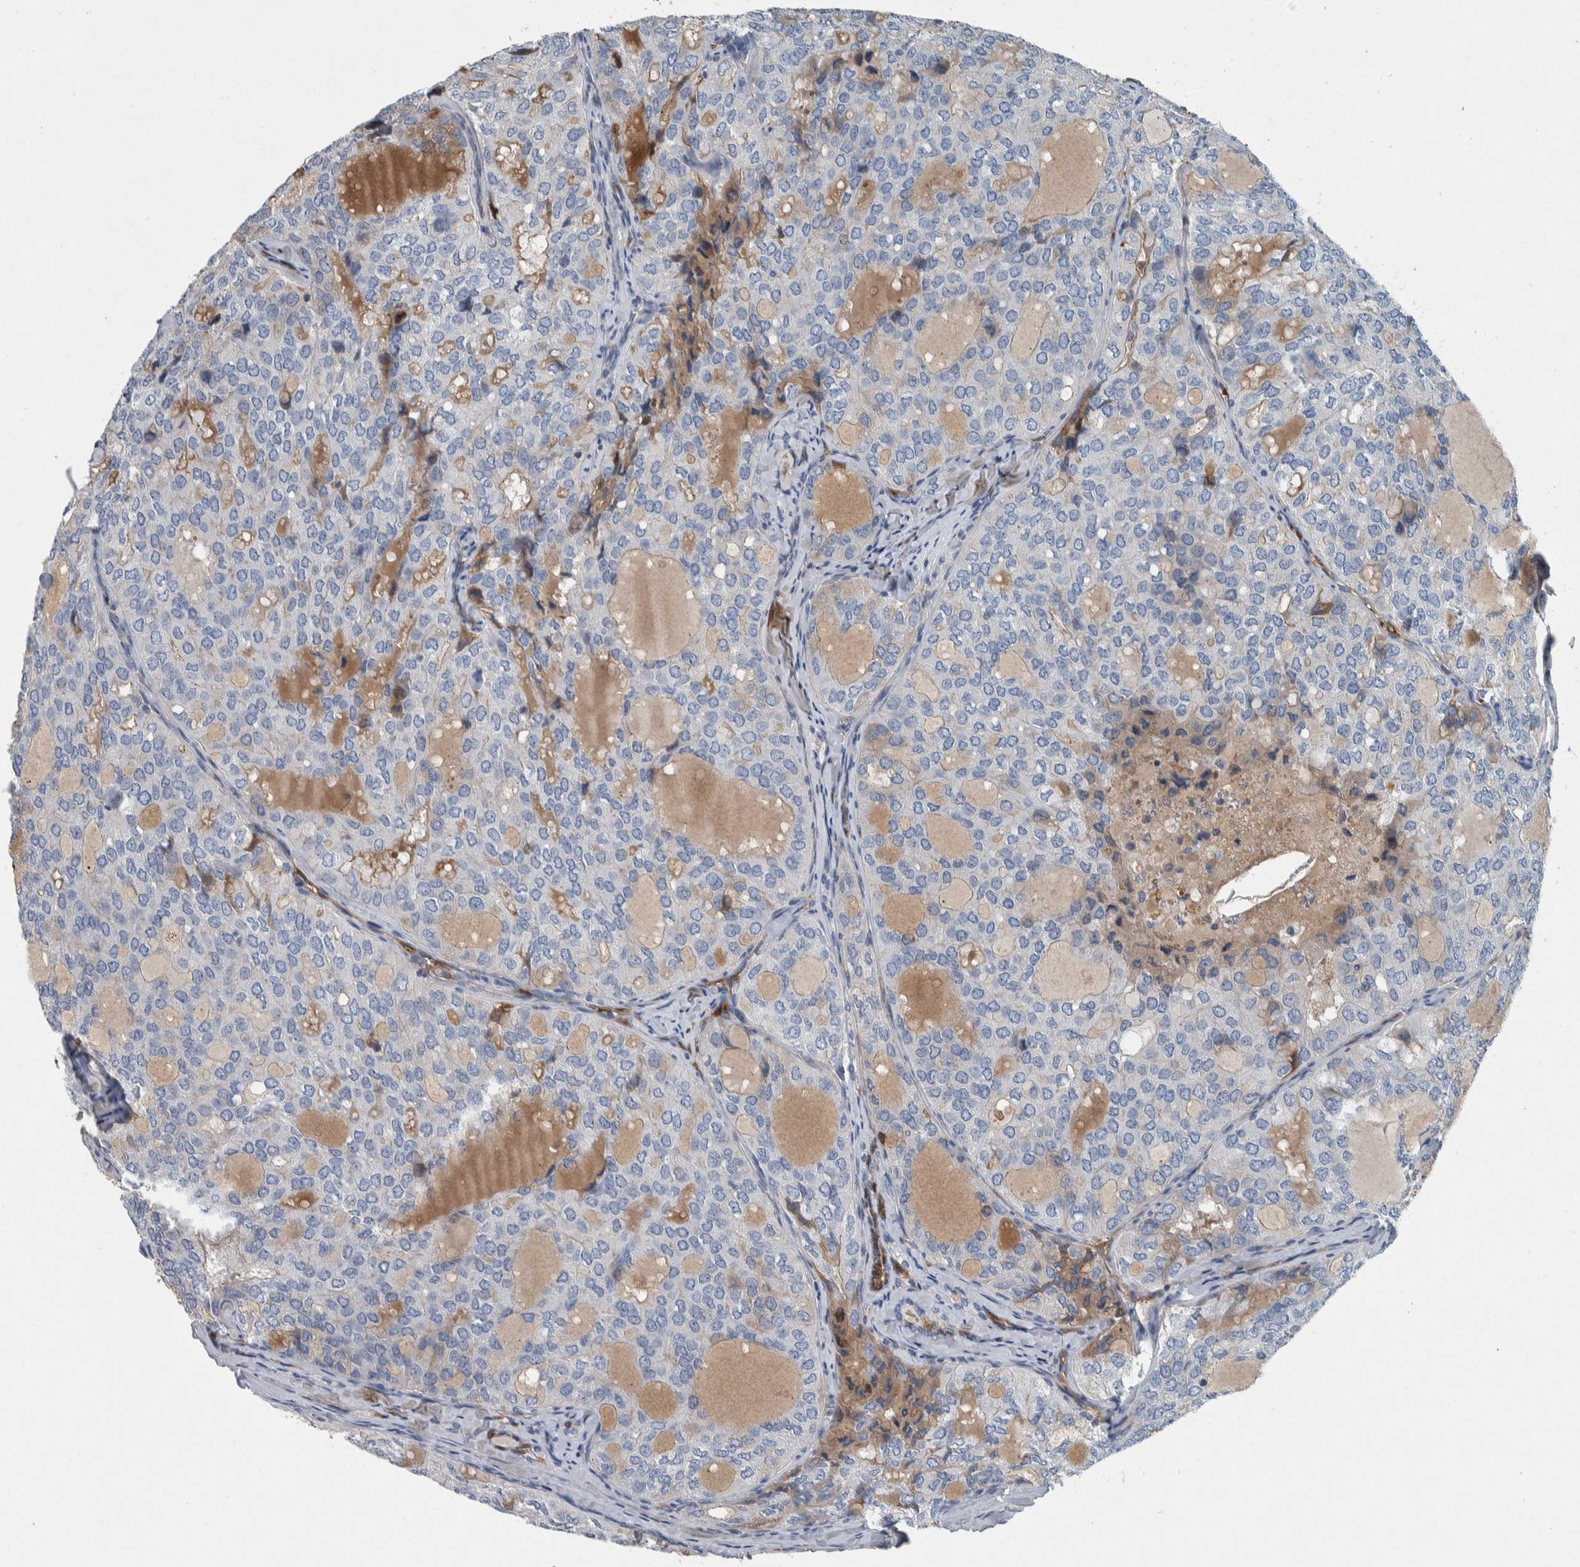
{"staining": {"intensity": "weak", "quantity": "<25%", "location": "cytoplasmic/membranous"}, "tissue": "thyroid cancer", "cell_type": "Tumor cells", "image_type": "cancer", "snomed": [{"axis": "morphology", "description": "Follicular adenoma carcinoma, NOS"}, {"axis": "topography", "description": "Thyroid gland"}], "caption": "Tumor cells show no significant positivity in follicular adenoma carcinoma (thyroid).", "gene": "SERPINC1", "patient": {"sex": "male", "age": 75}}